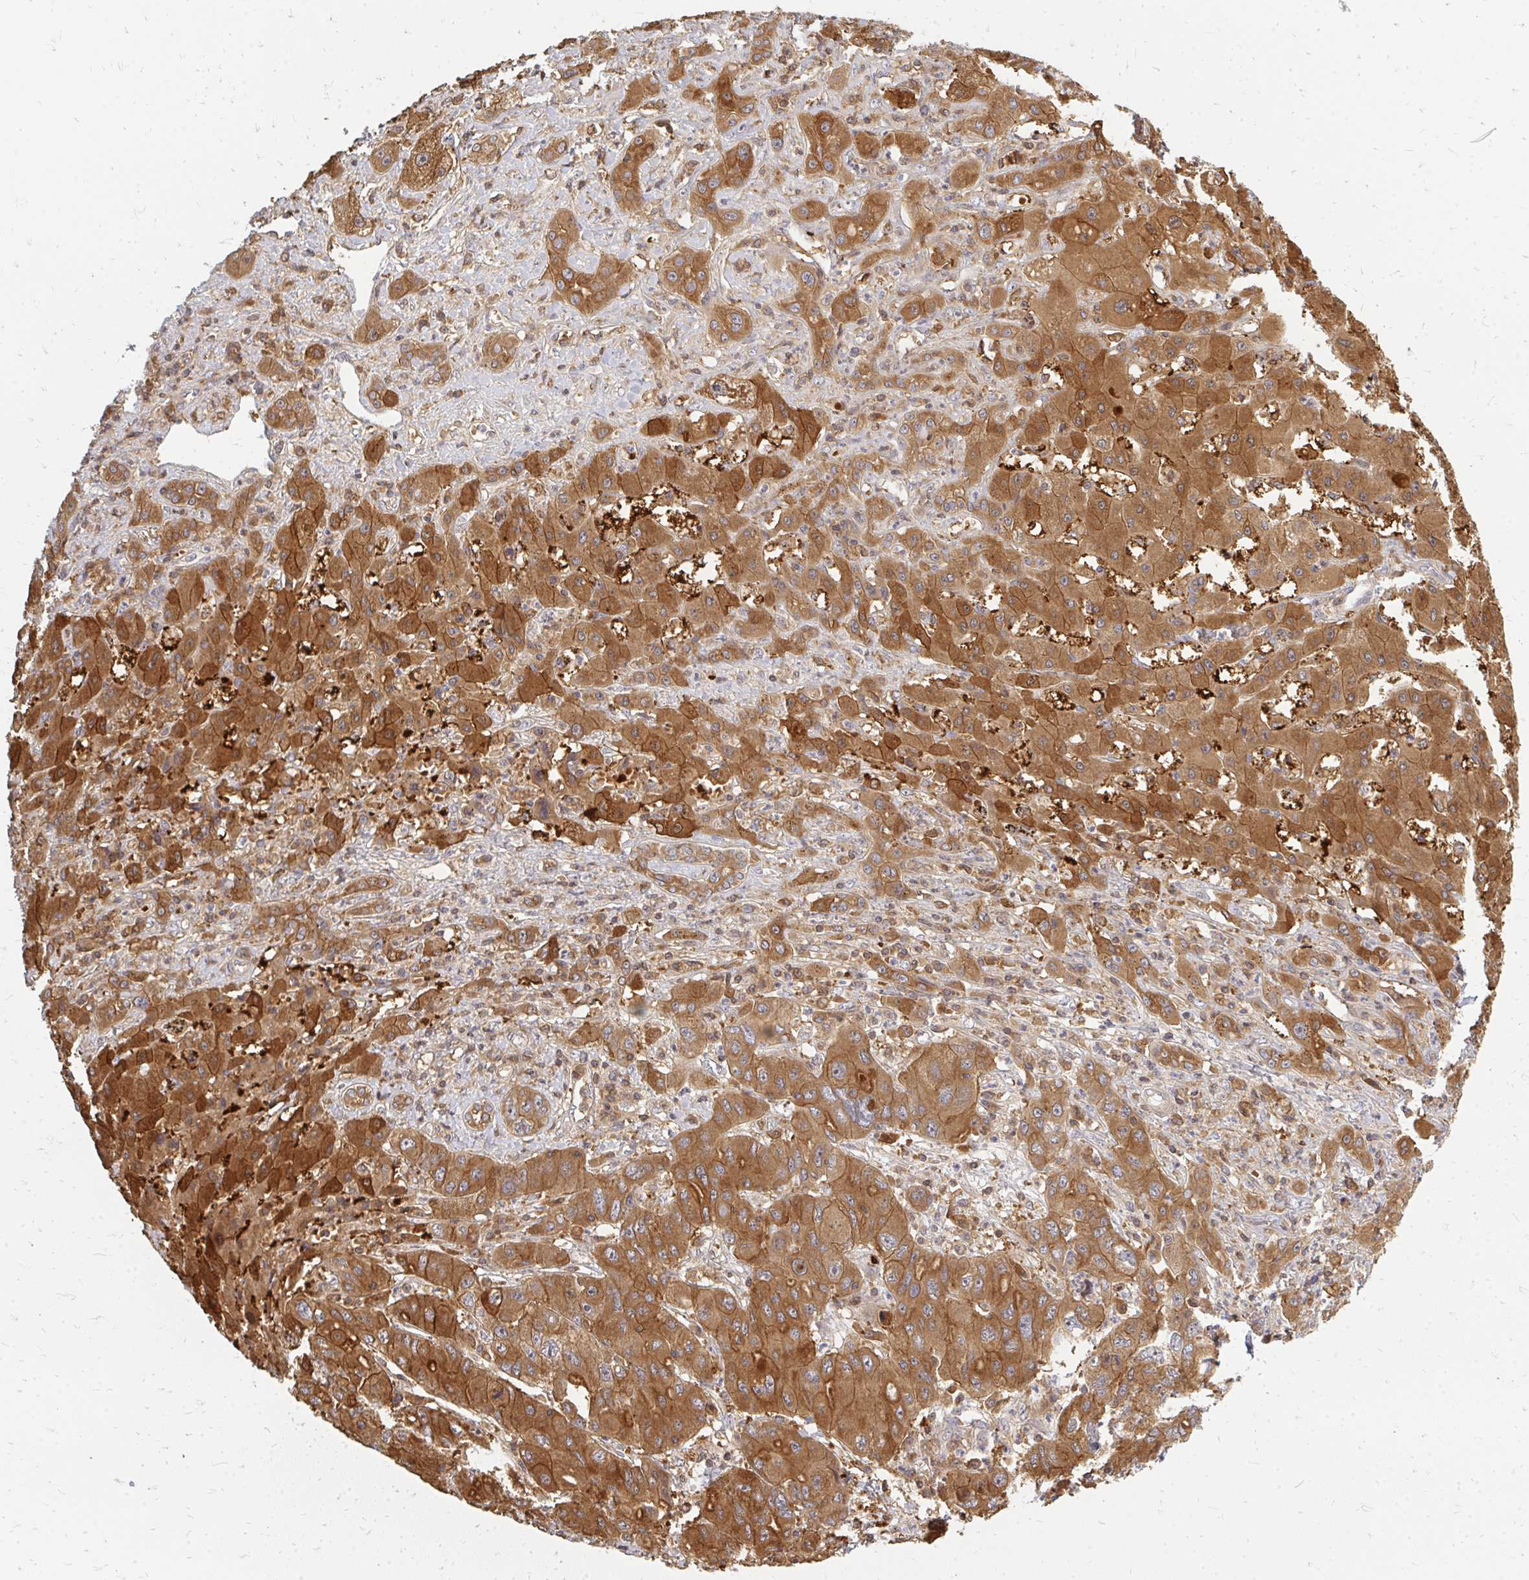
{"staining": {"intensity": "moderate", "quantity": ">75%", "location": "cytoplasmic/membranous"}, "tissue": "liver cancer", "cell_type": "Tumor cells", "image_type": "cancer", "snomed": [{"axis": "morphology", "description": "Cholangiocarcinoma"}, {"axis": "topography", "description": "Liver"}], "caption": "Protein analysis of cholangiocarcinoma (liver) tissue demonstrates moderate cytoplasmic/membranous expression in about >75% of tumor cells. (Stains: DAB in brown, nuclei in blue, Microscopy: brightfield microscopy at high magnification).", "gene": "ZNF285", "patient": {"sex": "male", "age": 67}}